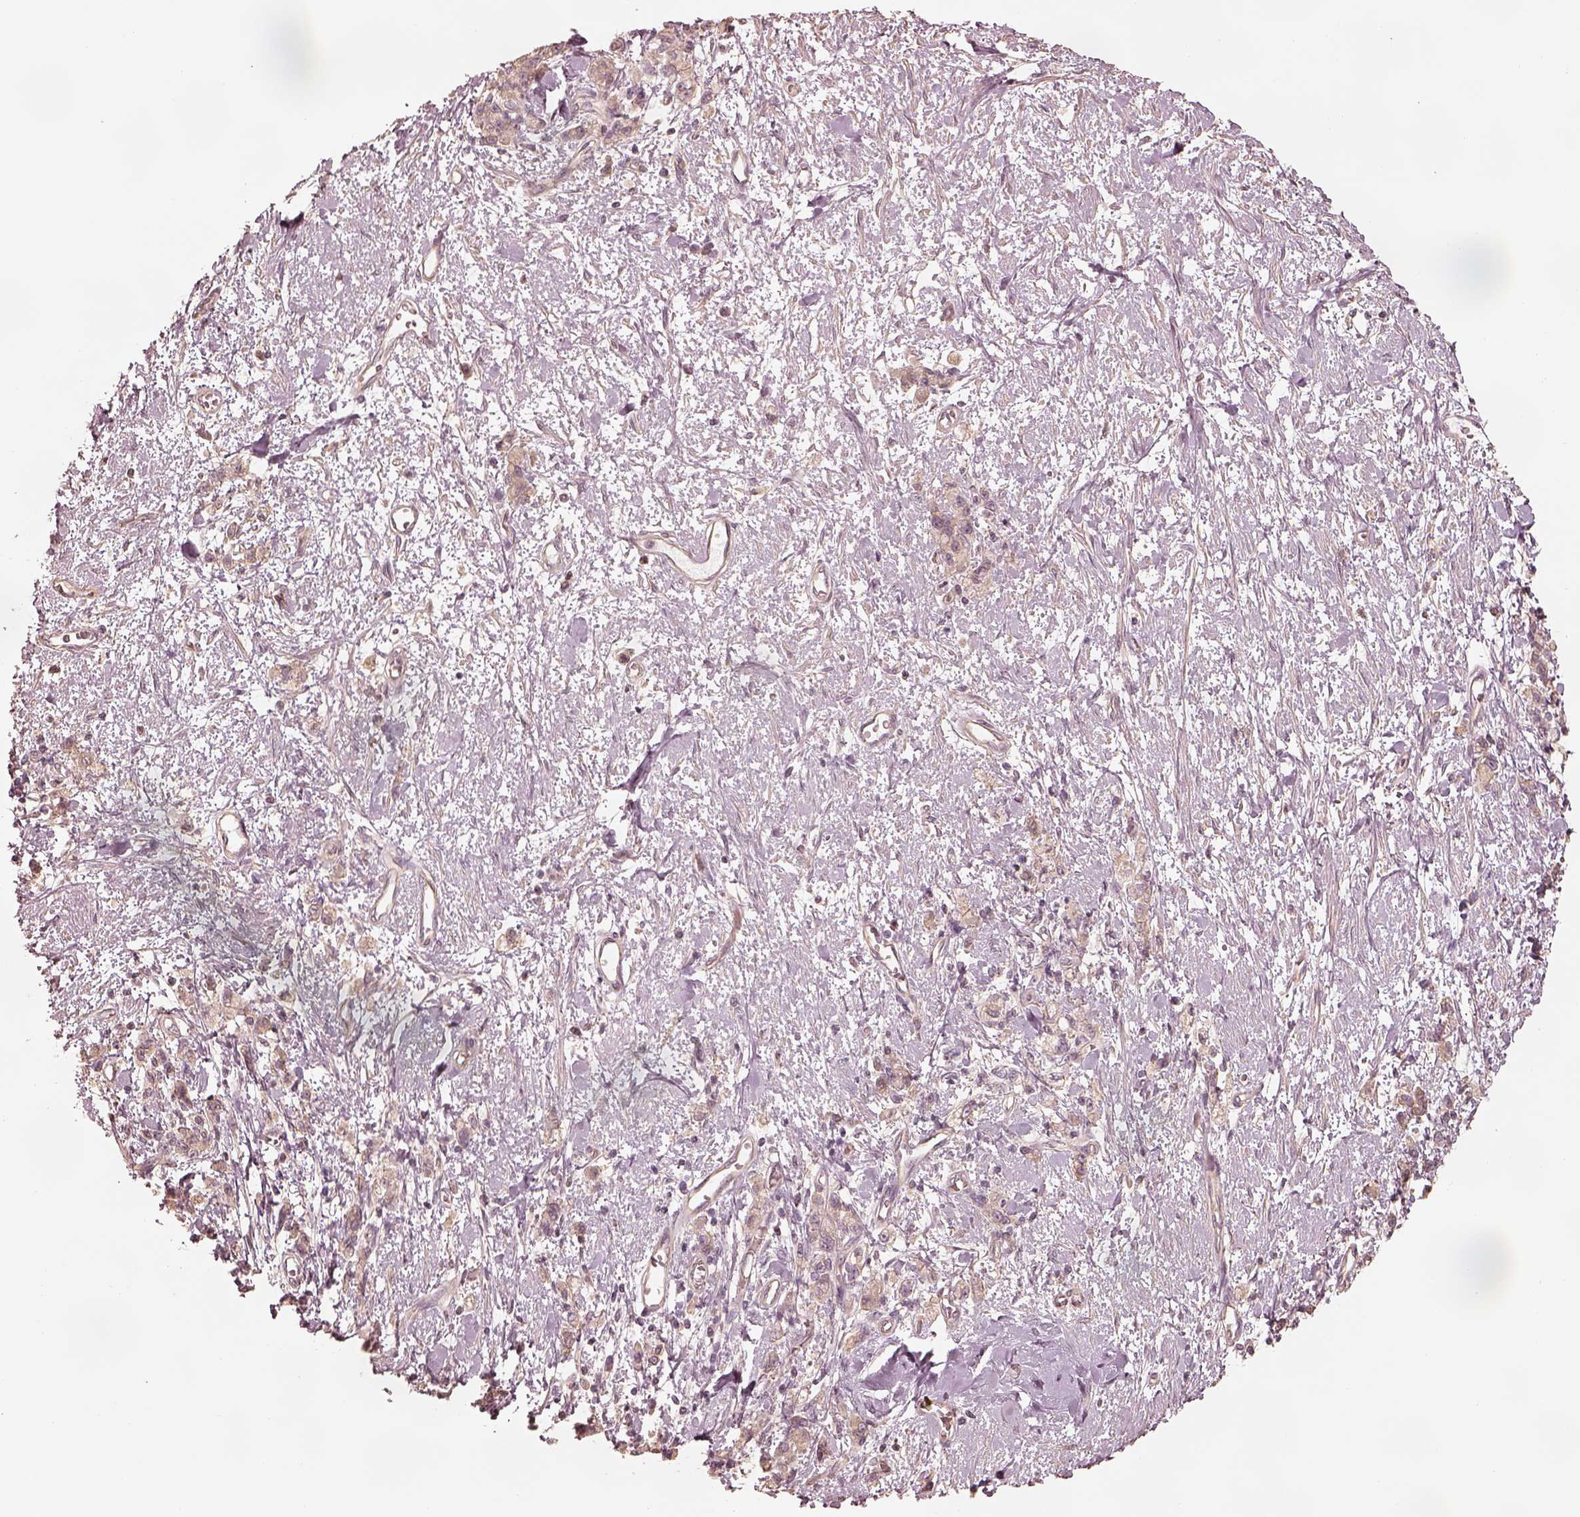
{"staining": {"intensity": "weak", "quantity": "<25%", "location": "cytoplasmic/membranous"}, "tissue": "stomach cancer", "cell_type": "Tumor cells", "image_type": "cancer", "snomed": [{"axis": "morphology", "description": "Adenocarcinoma, NOS"}, {"axis": "topography", "description": "Stomach"}], "caption": "Adenocarcinoma (stomach) was stained to show a protein in brown. There is no significant expression in tumor cells.", "gene": "KIF5C", "patient": {"sex": "male", "age": 77}}